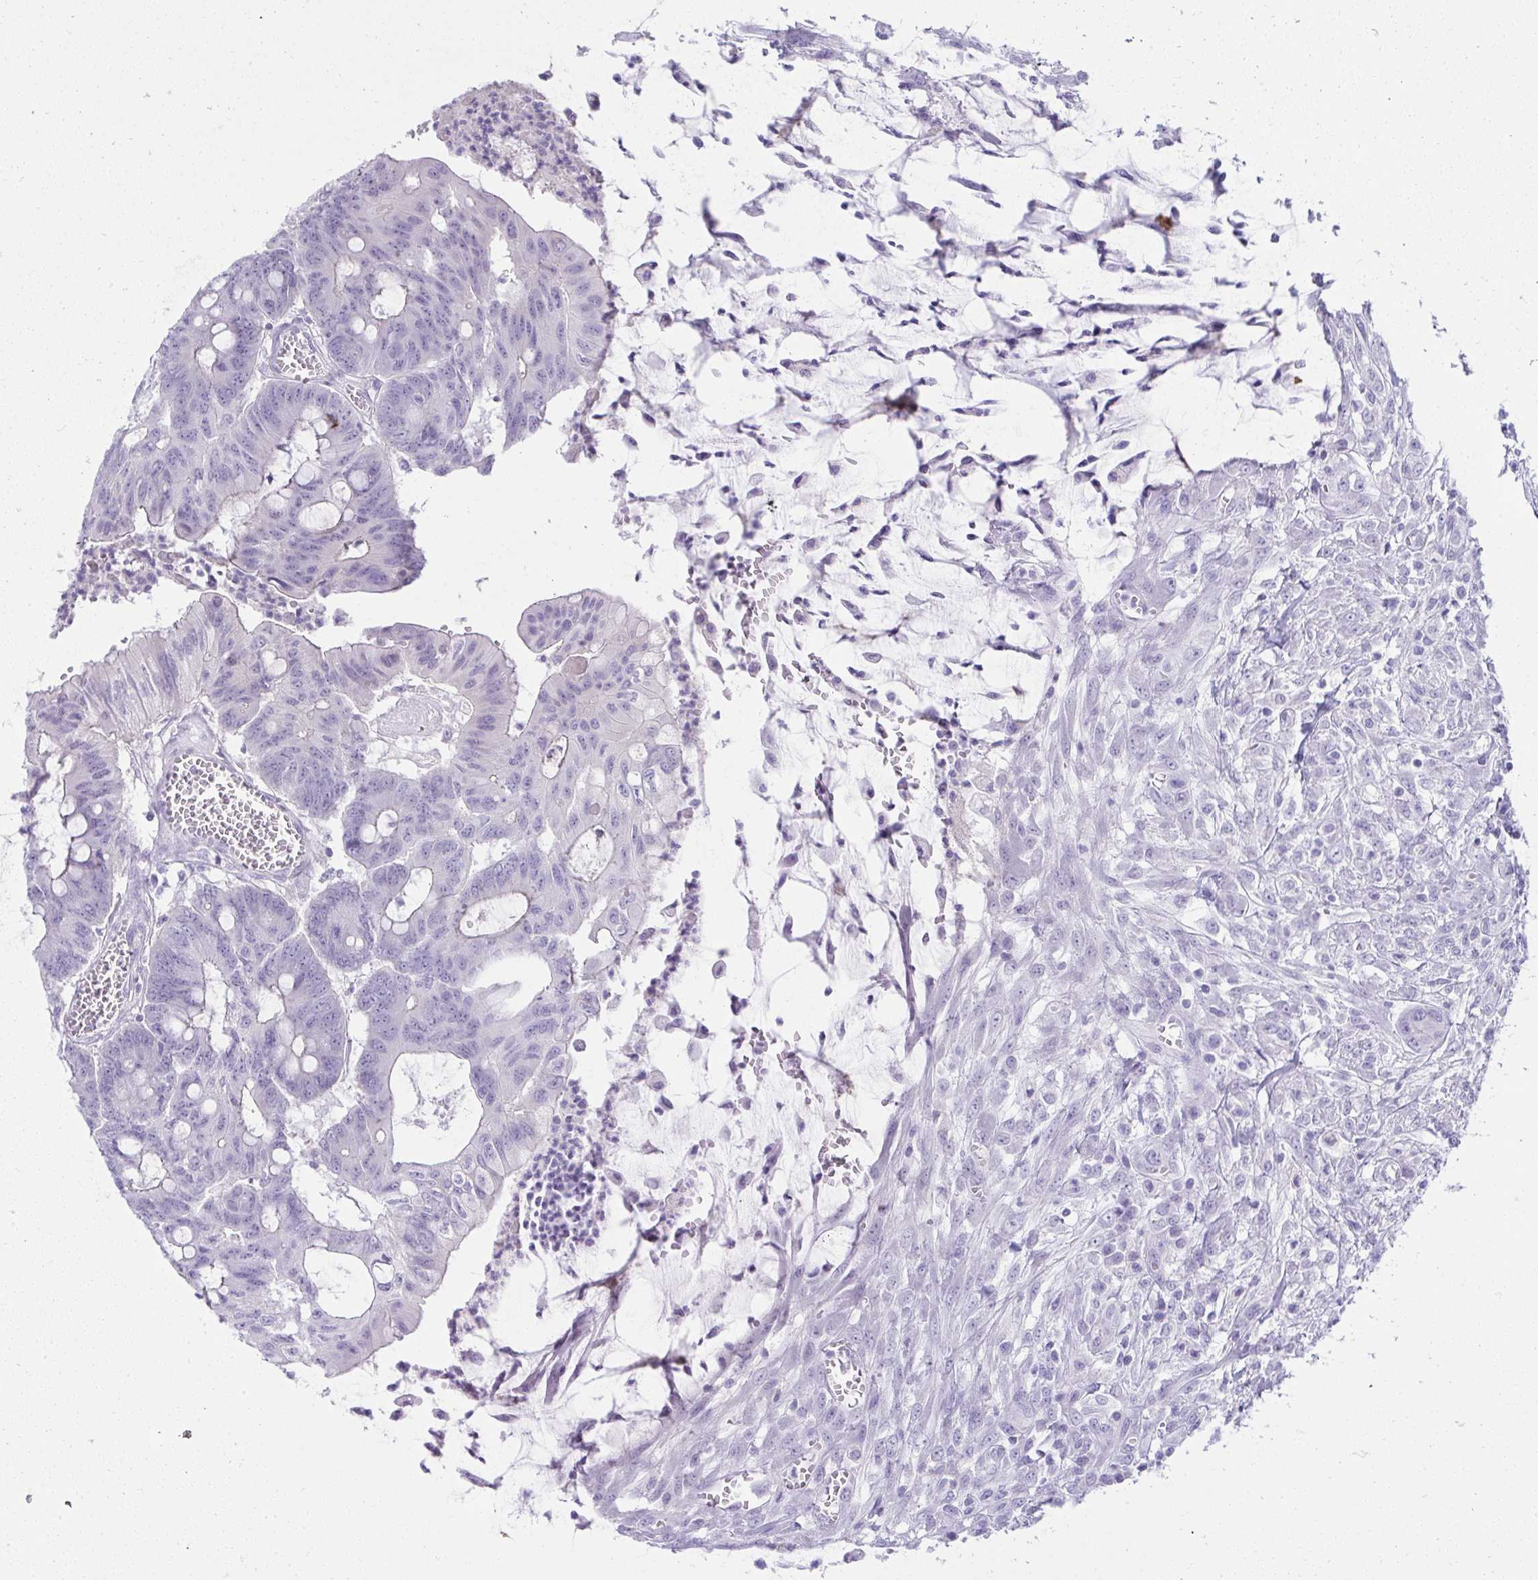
{"staining": {"intensity": "negative", "quantity": "none", "location": "none"}, "tissue": "colorectal cancer", "cell_type": "Tumor cells", "image_type": "cancer", "snomed": [{"axis": "morphology", "description": "Adenocarcinoma, NOS"}, {"axis": "topography", "description": "Colon"}], "caption": "Micrograph shows no significant protein staining in tumor cells of colorectal cancer.", "gene": "RNF183", "patient": {"sex": "male", "age": 65}}